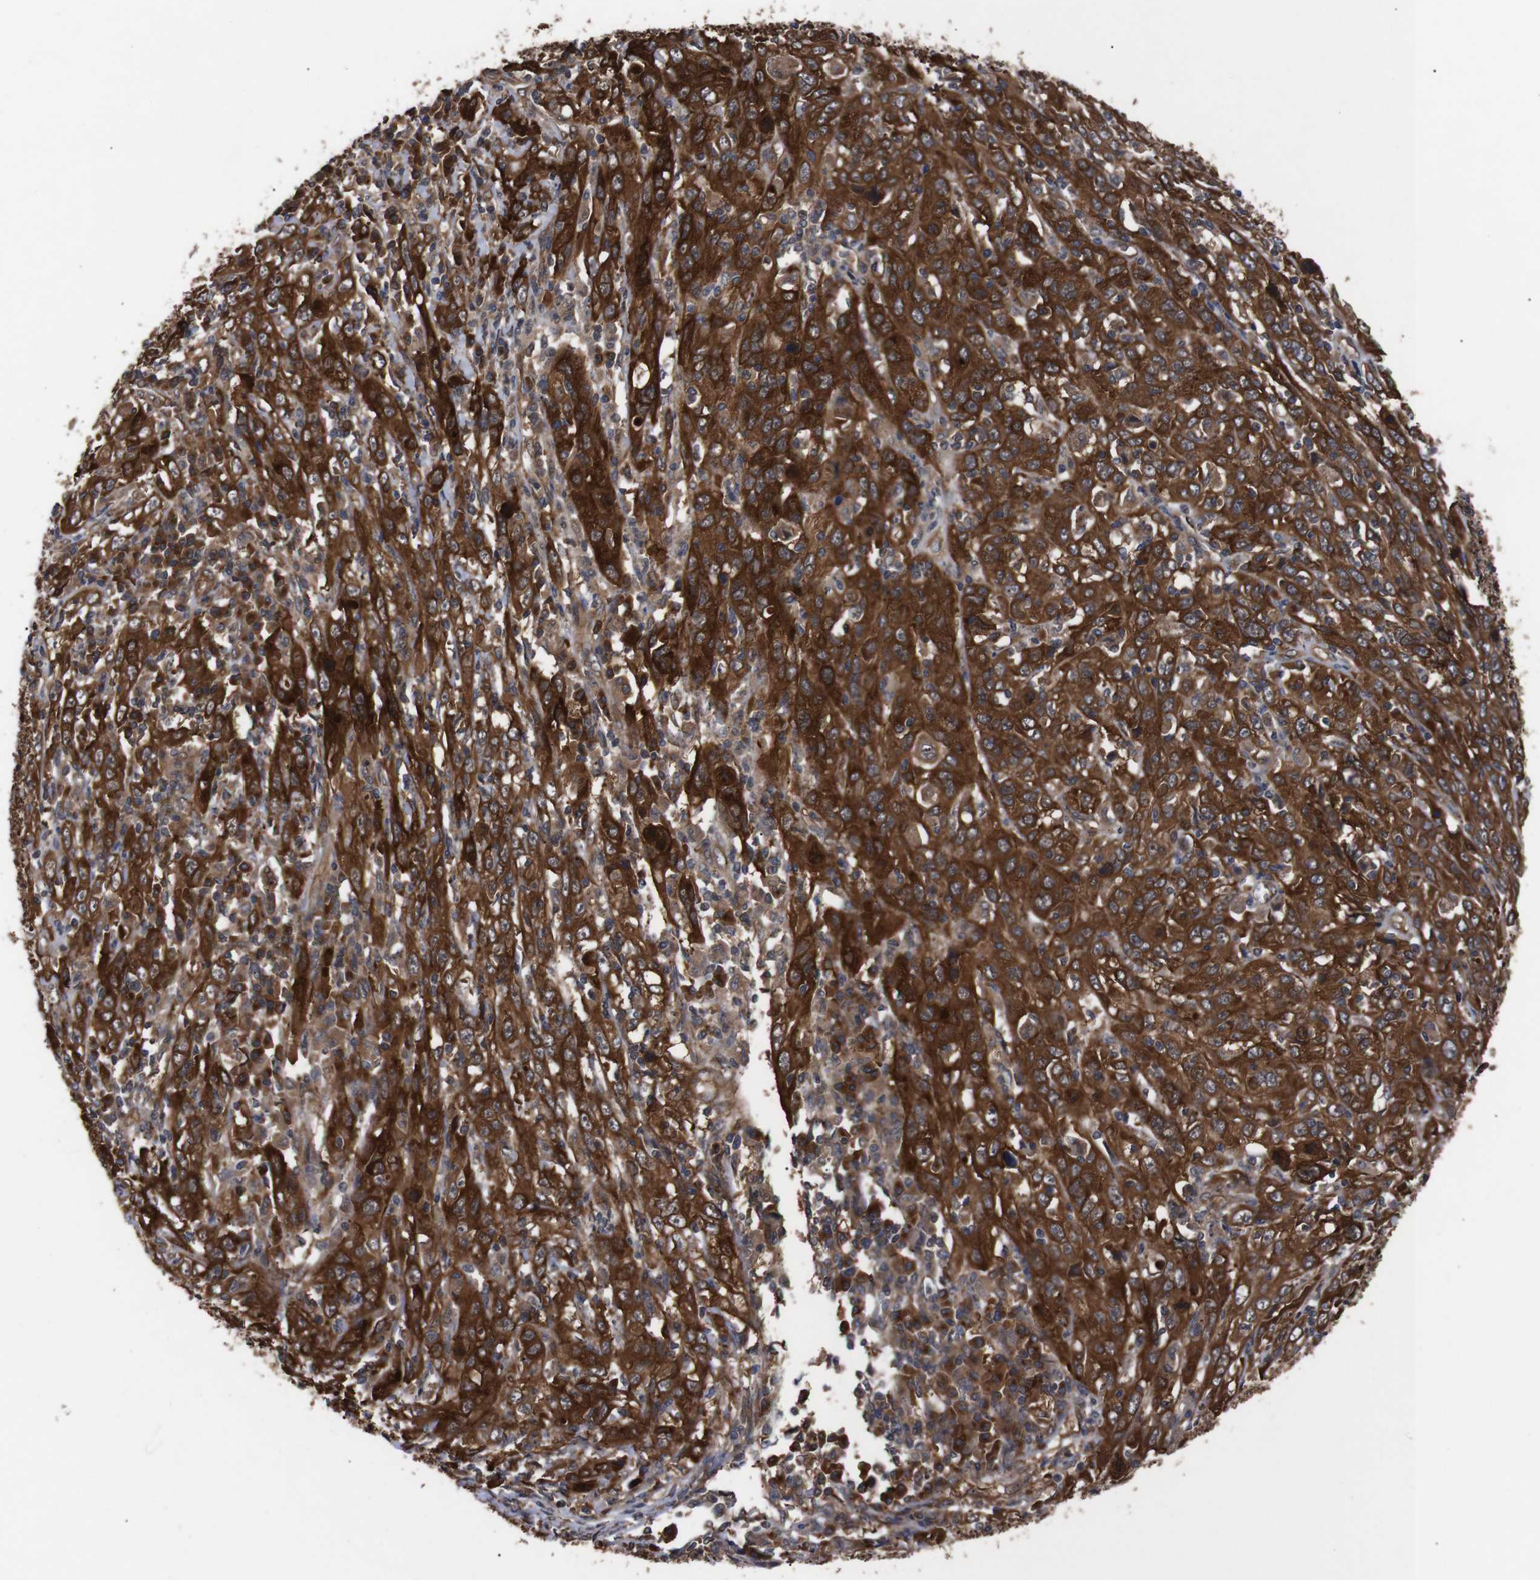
{"staining": {"intensity": "strong", "quantity": ">75%", "location": "cytoplasmic/membranous"}, "tissue": "cervical cancer", "cell_type": "Tumor cells", "image_type": "cancer", "snomed": [{"axis": "morphology", "description": "Squamous cell carcinoma, NOS"}, {"axis": "topography", "description": "Cervix"}], "caption": "Immunohistochemistry (IHC) (DAB) staining of cervical cancer reveals strong cytoplasmic/membranous protein positivity in about >75% of tumor cells. (DAB (3,3'-diaminobenzidine) IHC with brightfield microscopy, high magnification).", "gene": "PAWR", "patient": {"sex": "female", "age": 46}}